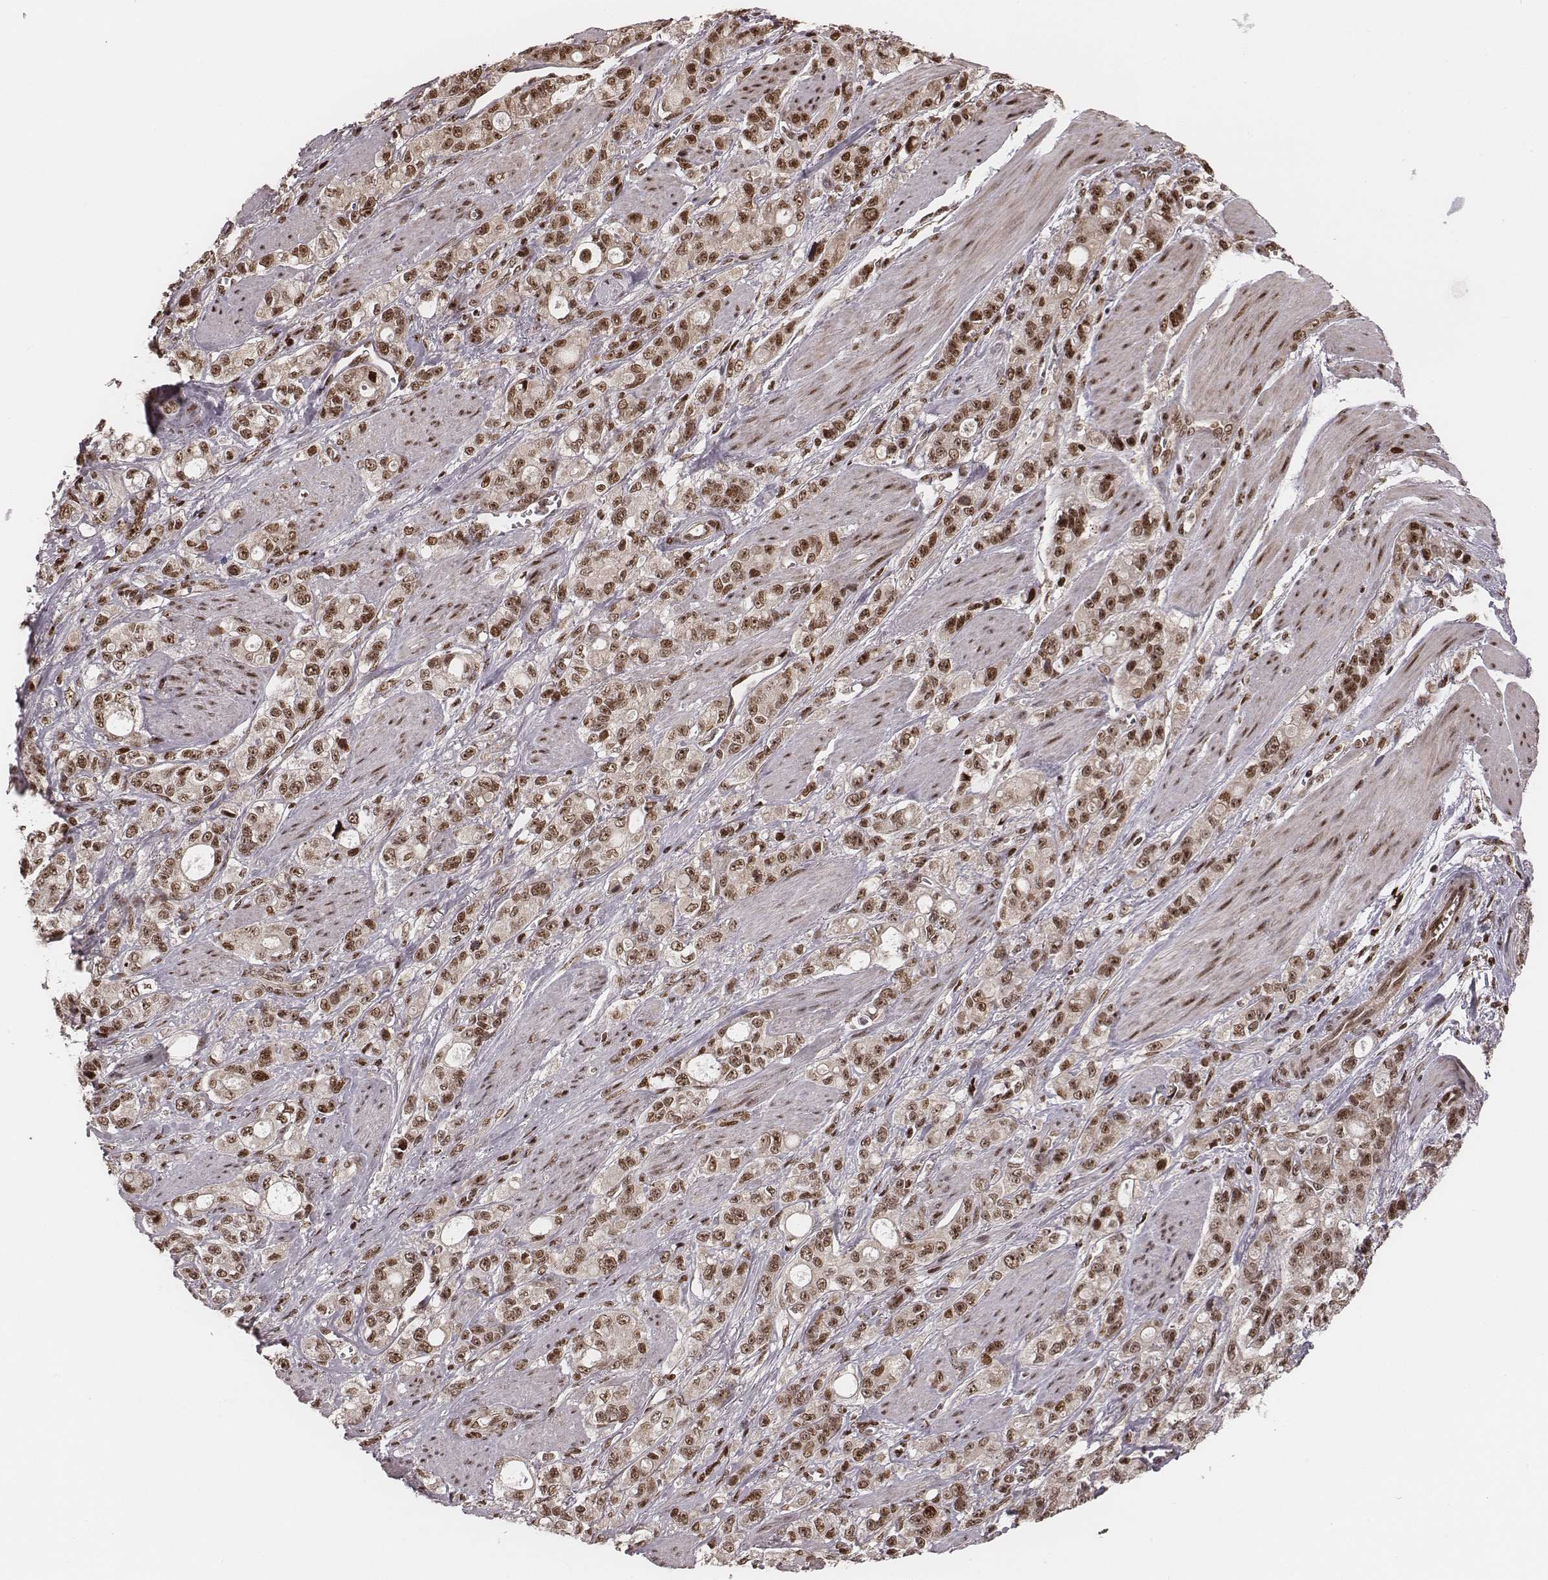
{"staining": {"intensity": "moderate", "quantity": ">75%", "location": "cytoplasmic/membranous,nuclear"}, "tissue": "stomach cancer", "cell_type": "Tumor cells", "image_type": "cancer", "snomed": [{"axis": "morphology", "description": "Adenocarcinoma, NOS"}, {"axis": "topography", "description": "Stomach"}], "caption": "Approximately >75% of tumor cells in stomach cancer reveal moderate cytoplasmic/membranous and nuclear protein expression as visualized by brown immunohistochemical staining.", "gene": "VRK3", "patient": {"sex": "male", "age": 63}}